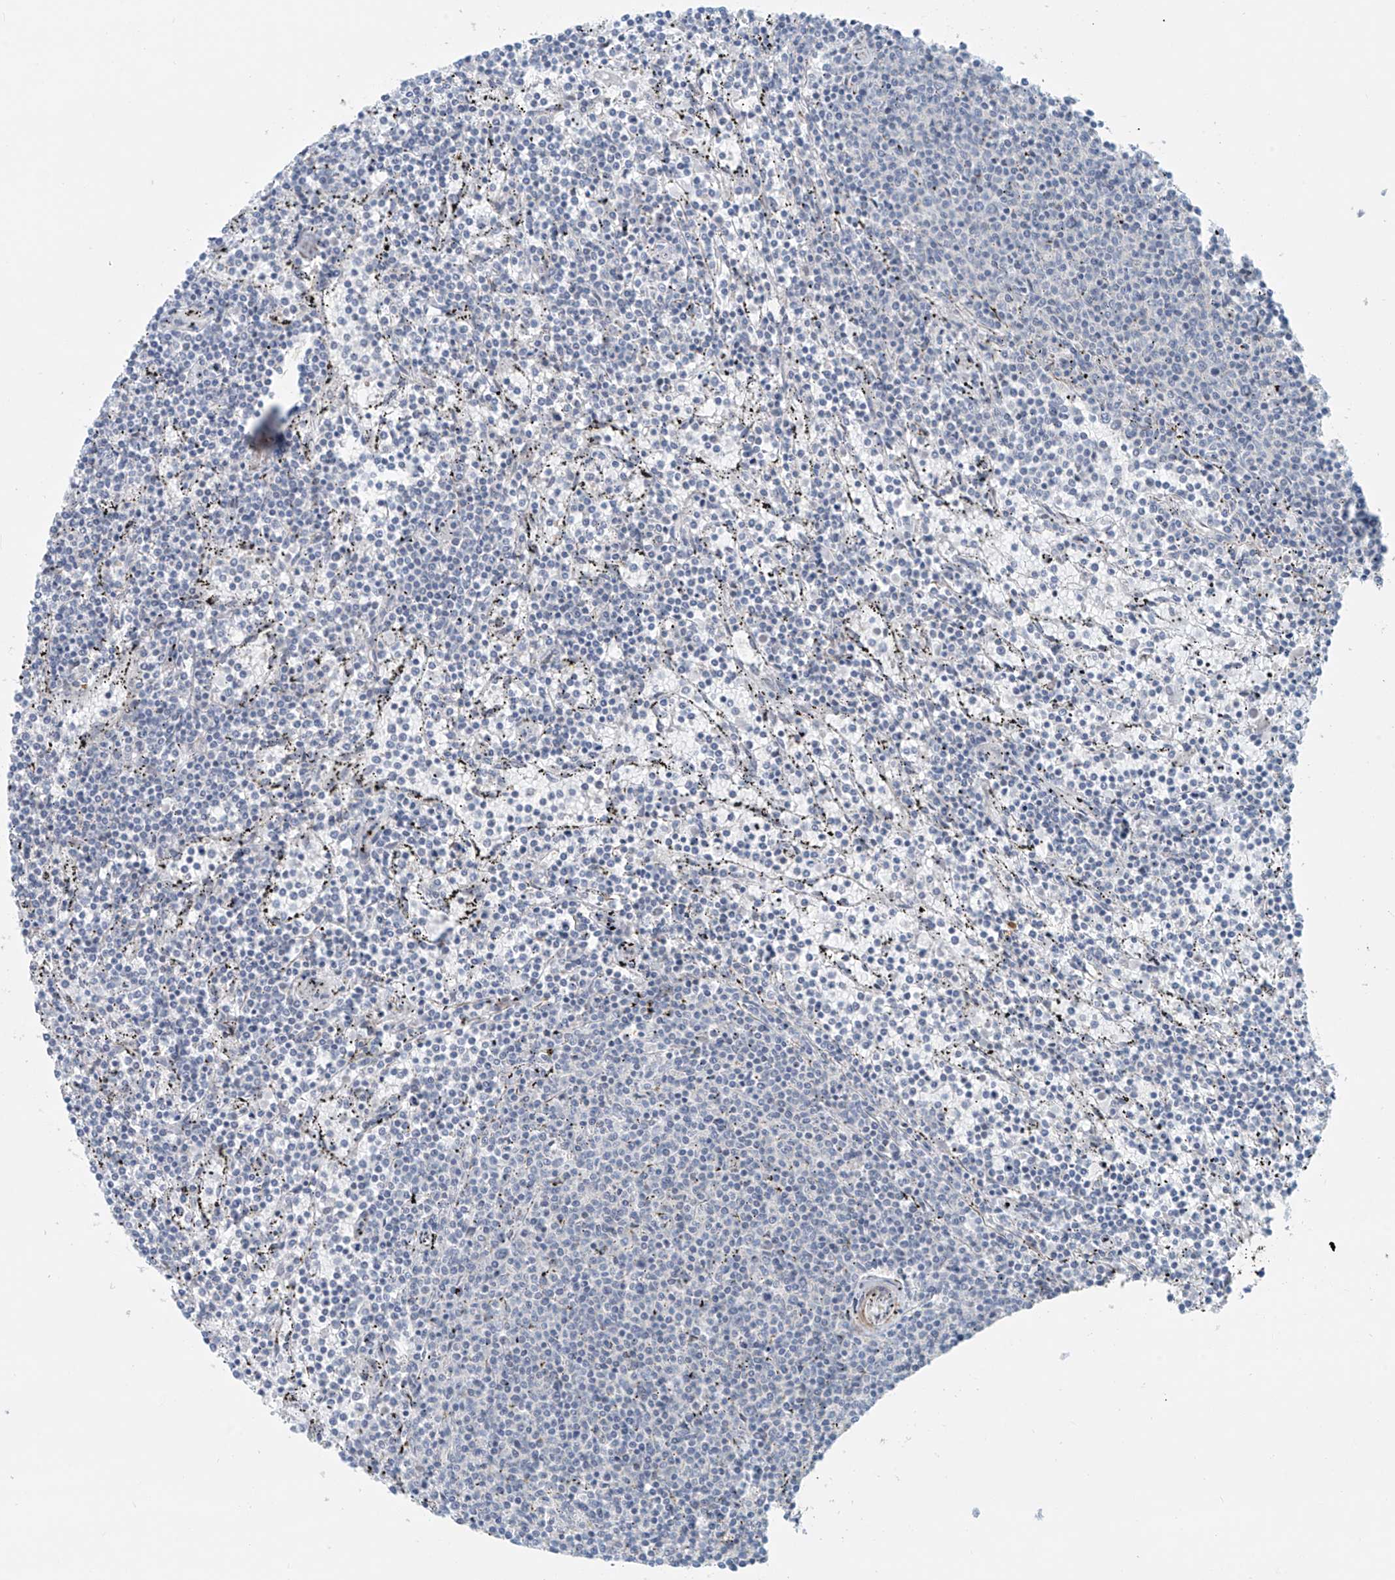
{"staining": {"intensity": "negative", "quantity": "none", "location": "none"}, "tissue": "lymphoma", "cell_type": "Tumor cells", "image_type": "cancer", "snomed": [{"axis": "morphology", "description": "Malignant lymphoma, non-Hodgkin's type, Low grade"}, {"axis": "topography", "description": "Spleen"}], "caption": "Immunohistochemistry (IHC) image of human malignant lymphoma, non-Hodgkin's type (low-grade) stained for a protein (brown), which demonstrates no staining in tumor cells.", "gene": "RASGEF1A", "patient": {"sex": "female", "age": 50}}